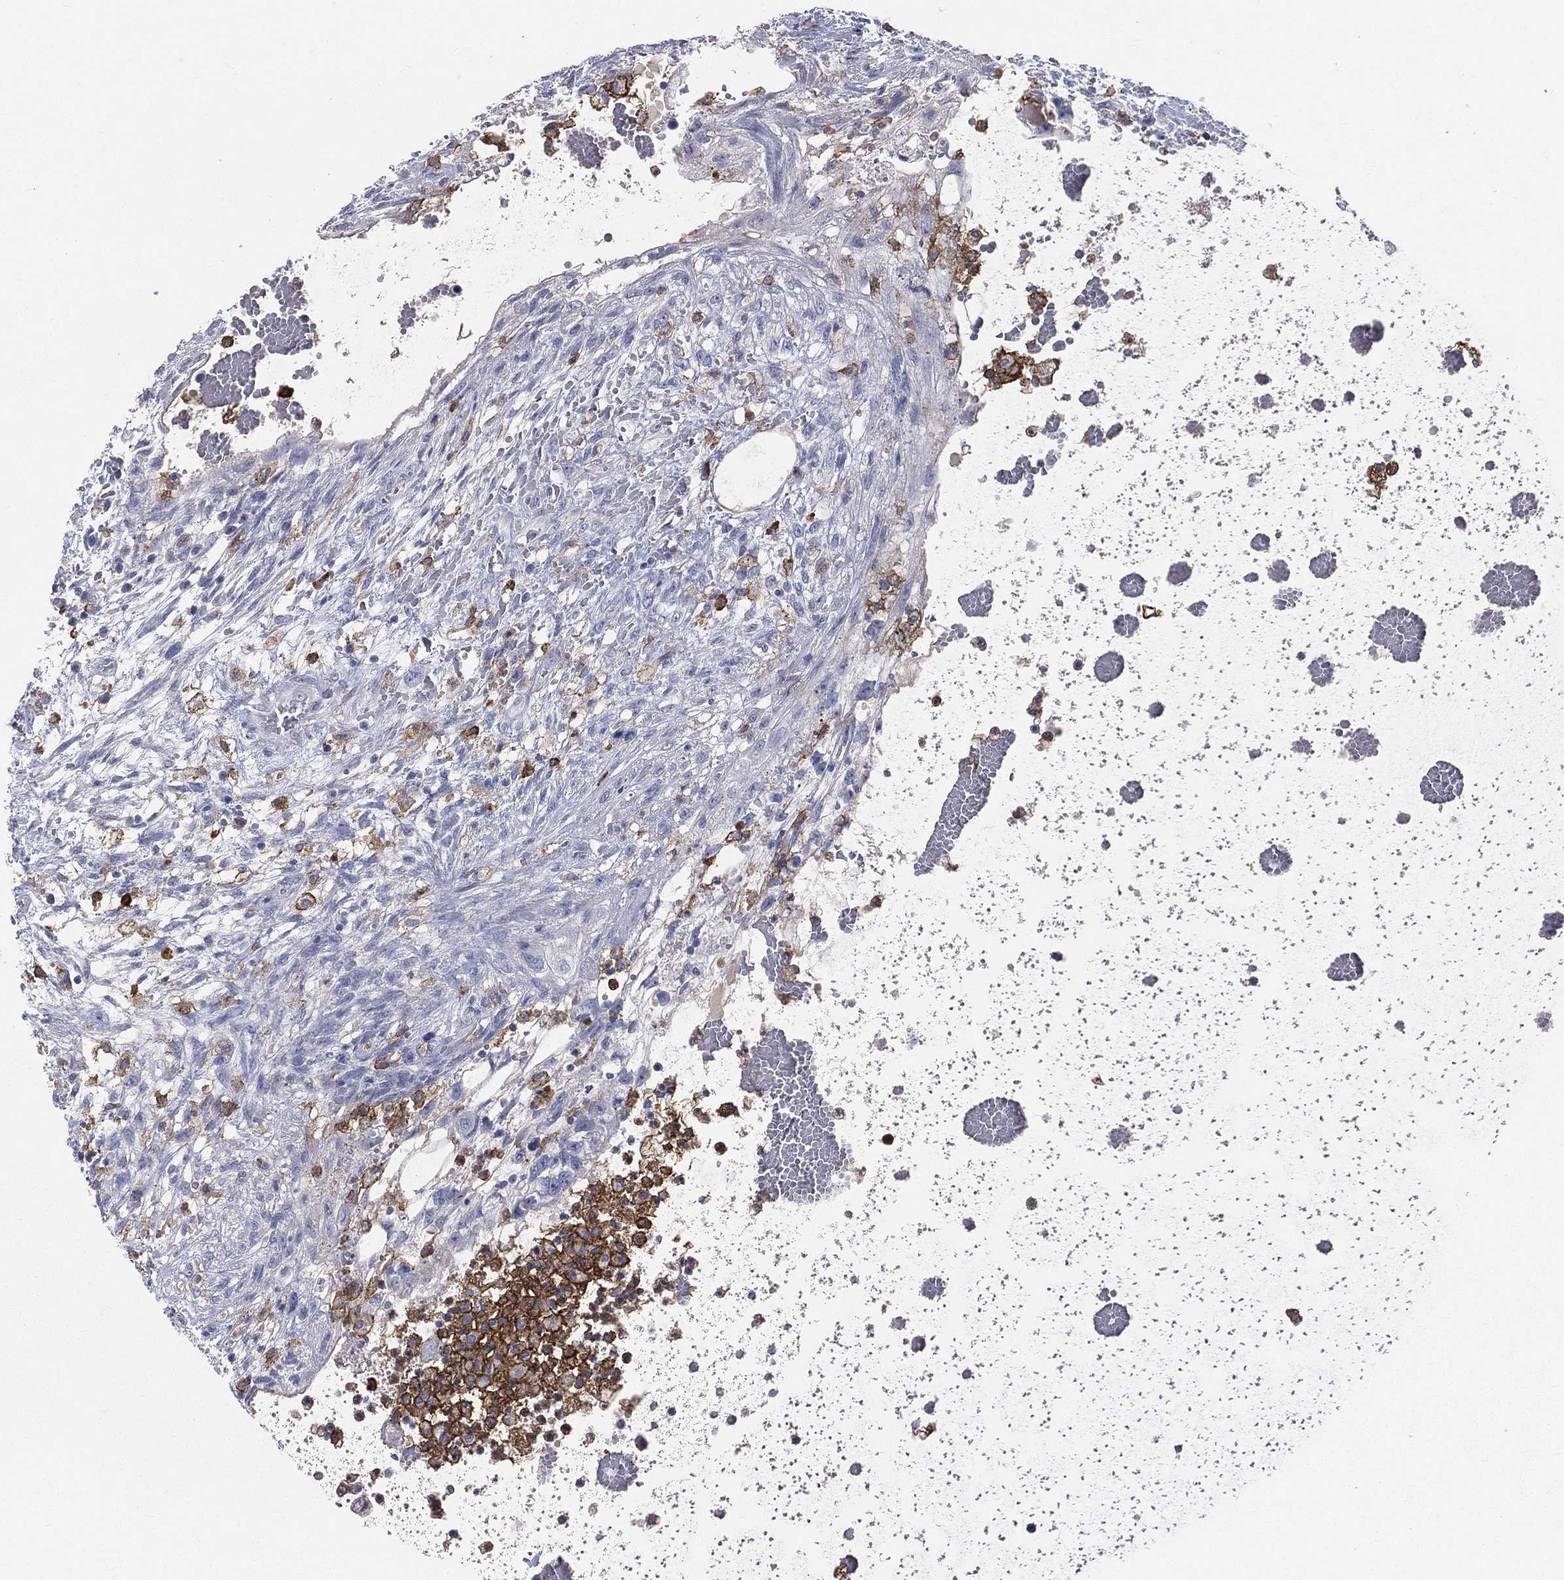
{"staining": {"intensity": "negative", "quantity": "none", "location": "none"}, "tissue": "testis cancer", "cell_type": "Tumor cells", "image_type": "cancer", "snomed": [{"axis": "morphology", "description": "Normal tissue, NOS"}, {"axis": "morphology", "description": "Carcinoma, Embryonal, NOS"}, {"axis": "topography", "description": "Testis"}, {"axis": "topography", "description": "Epididymis"}], "caption": "There is no significant staining in tumor cells of testis cancer (embryonal carcinoma).", "gene": "CD33", "patient": {"sex": "male", "age": 32}}